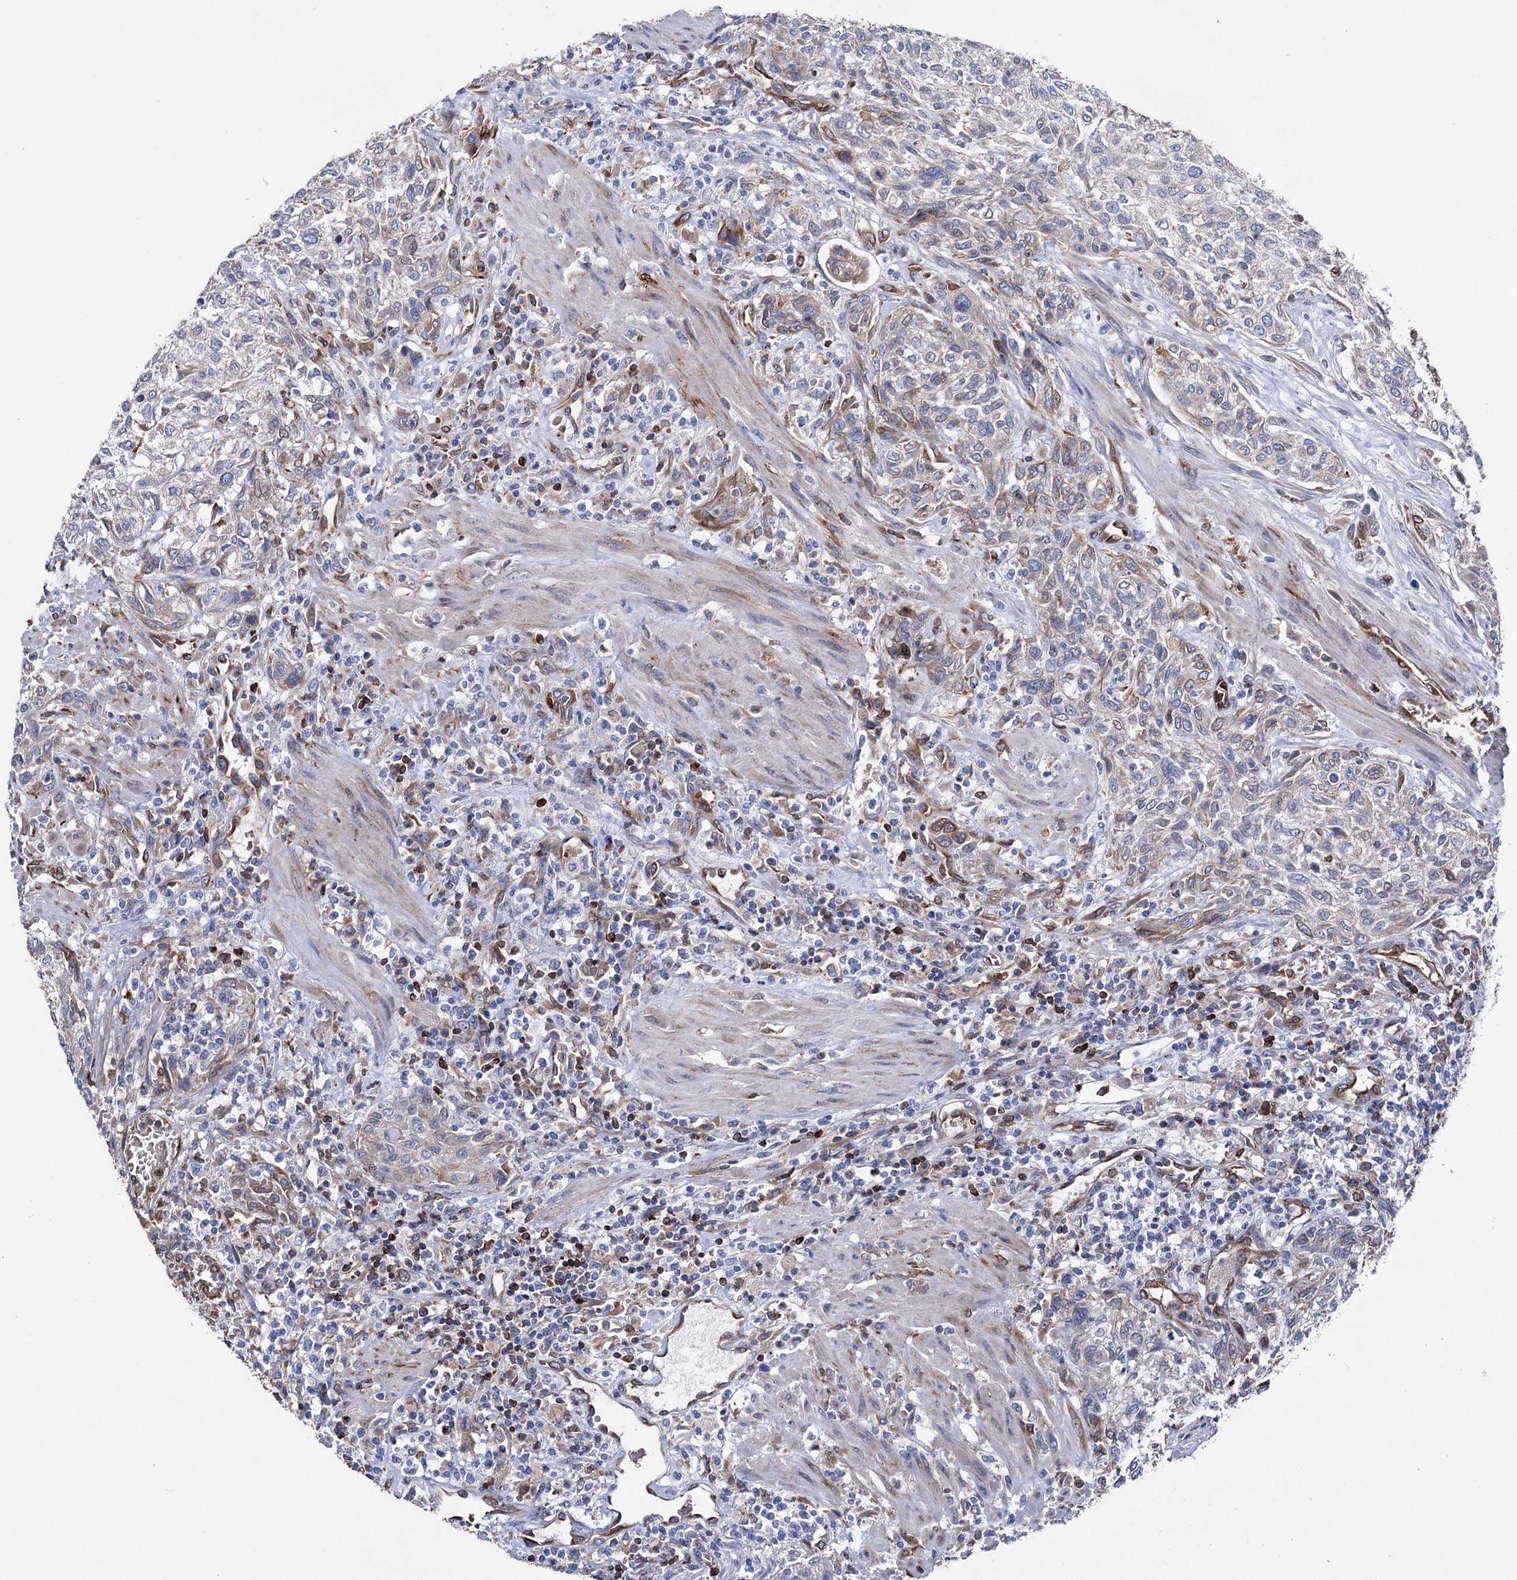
{"staining": {"intensity": "weak", "quantity": "<25%", "location": "cytoplasmic/membranous"}, "tissue": "urothelial cancer", "cell_type": "Tumor cells", "image_type": "cancer", "snomed": [{"axis": "morphology", "description": "Normal tissue, NOS"}, {"axis": "morphology", "description": "Urothelial carcinoma, NOS"}, {"axis": "topography", "description": "Urinary bladder"}, {"axis": "topography", "description": "Peripheral nerve tissue"}], "caption": "Immunohistochemistry (IHC) of transitional cell carcinoma displays no expression in tumor cells.", "gene": "STING1", "patient": {"sex": "male", "age": 35}}